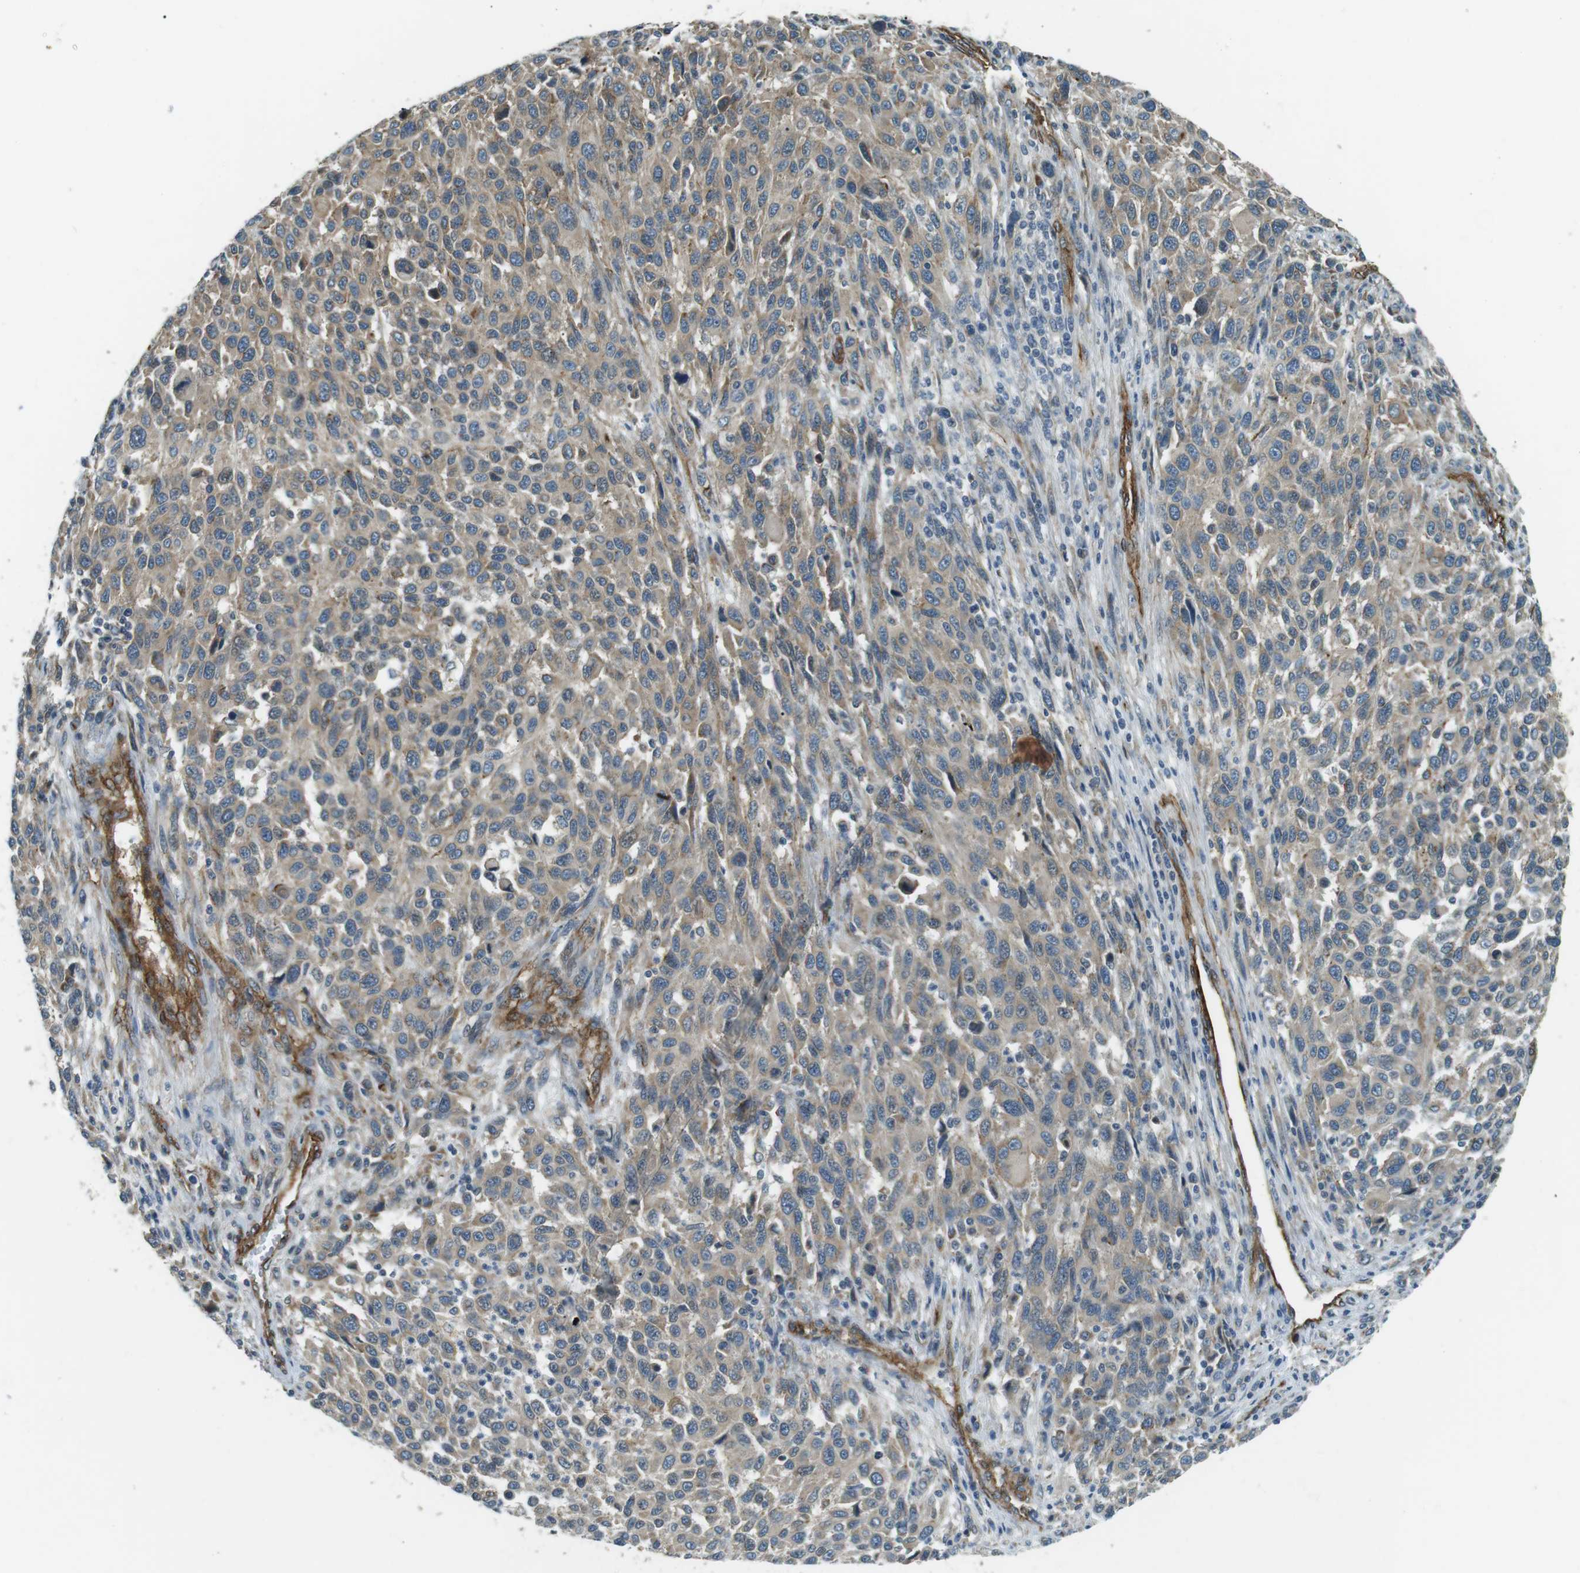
{"staining": {"intensity": "weak", "quantity": "25%-75%", "location": "cytoplasmic/membranous"}, "tissue": "melanoma", "cell_type": "Tumor cells", "image_type": "cancer", "snomed": [{"axis": "morphology", "description": "Malignant melanoma, Metastatic site"}, {"axis": "topography", "description": "Lymph node"}], "caption": "A low amount of weak cytoplasmic/membranous staining is identified in approximately 25%-75% of tumor cells in melanoma tissue.", "gene": "ODR4", "patient": {"sex": "male", "age": 61}}